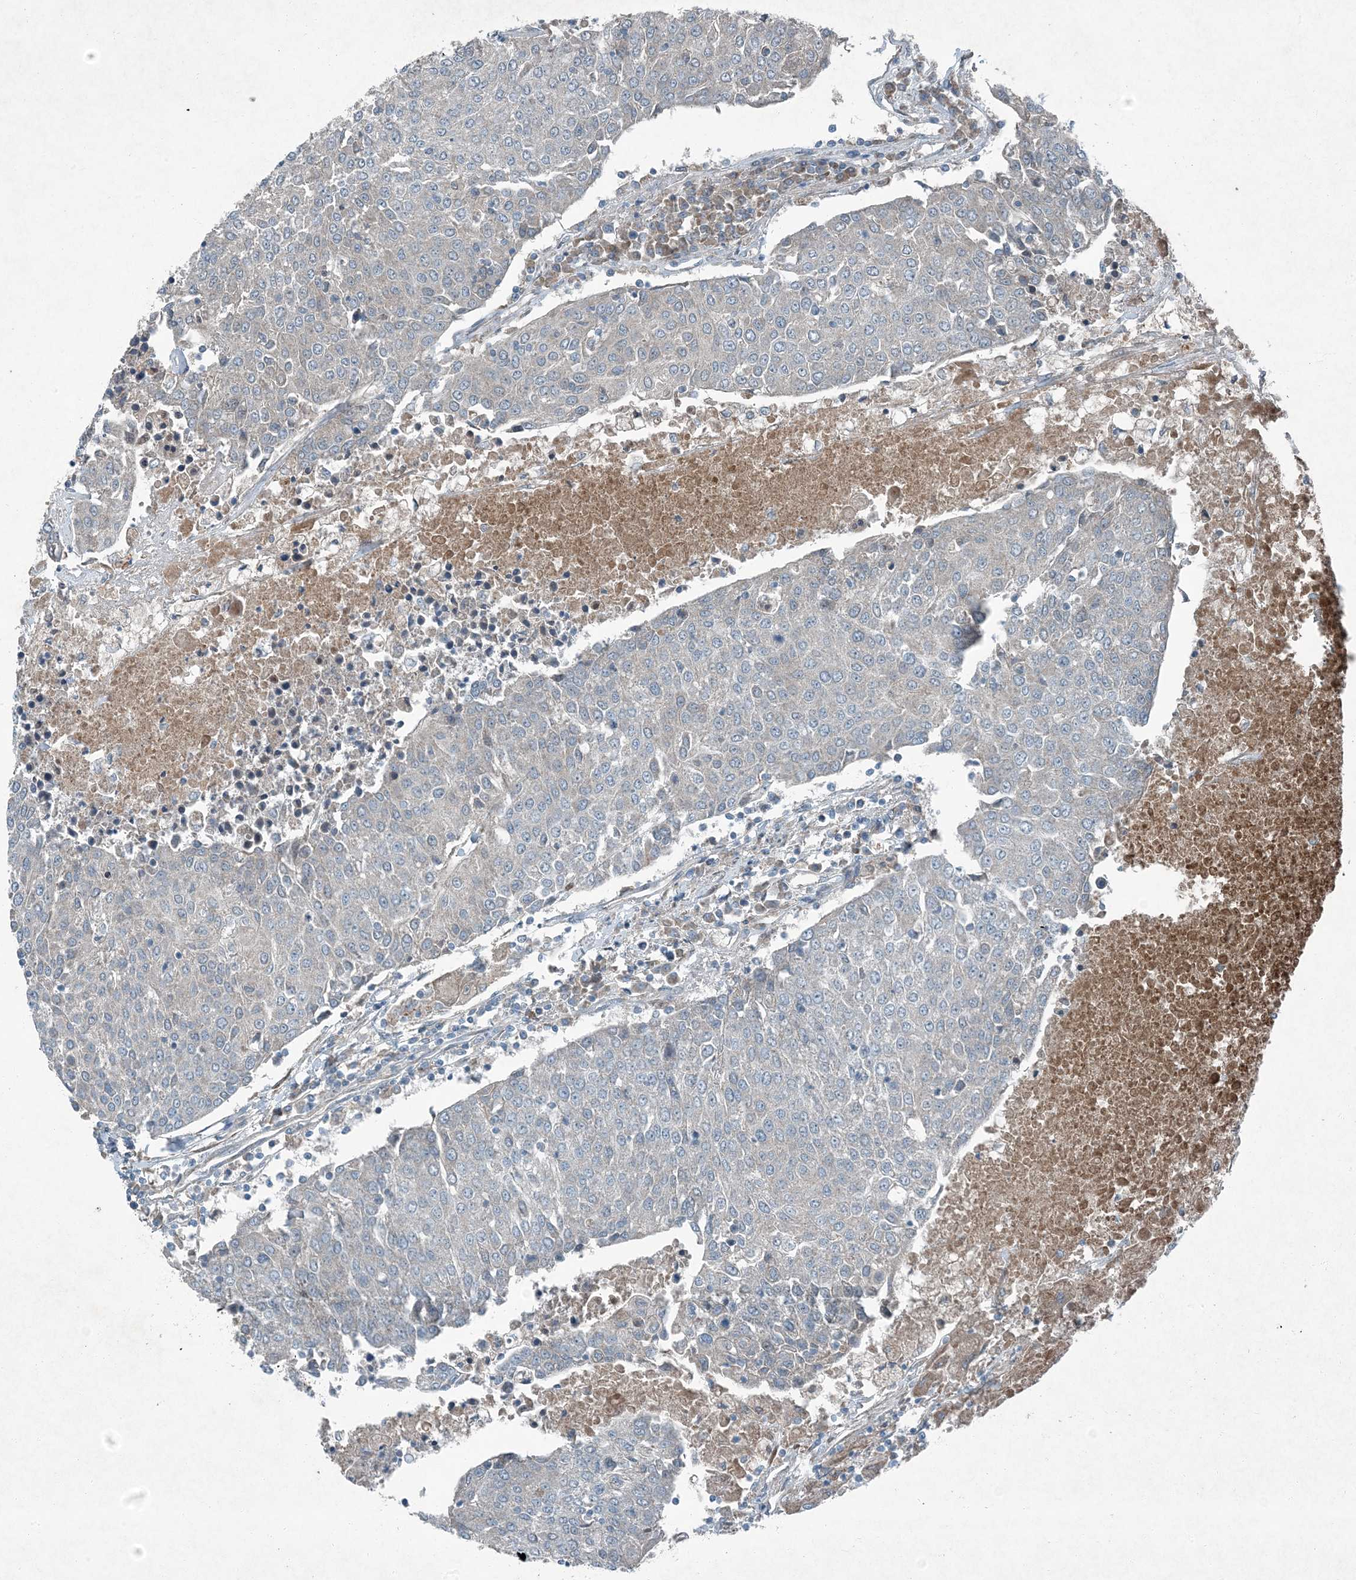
{"staining": {"intensity": "negative", "quantity": "none", "location": "none"}, "tissue": "urothelial cancer", "cell_type": "Tumor cells", "image_type": "cancer", "snomed": [{"axis": "morphology", "description": "Urothelial carcinoma, High grade"}, {"axis": "topography", "description": "Urinary bladder"}], "caption": "IHC photomicrograph of human urothelial cancer stained for a protein (brown), which demonstrates no positivity in tumor cells.", "gene": "APOM", "patient": {"sex": "female", "age": 85}}